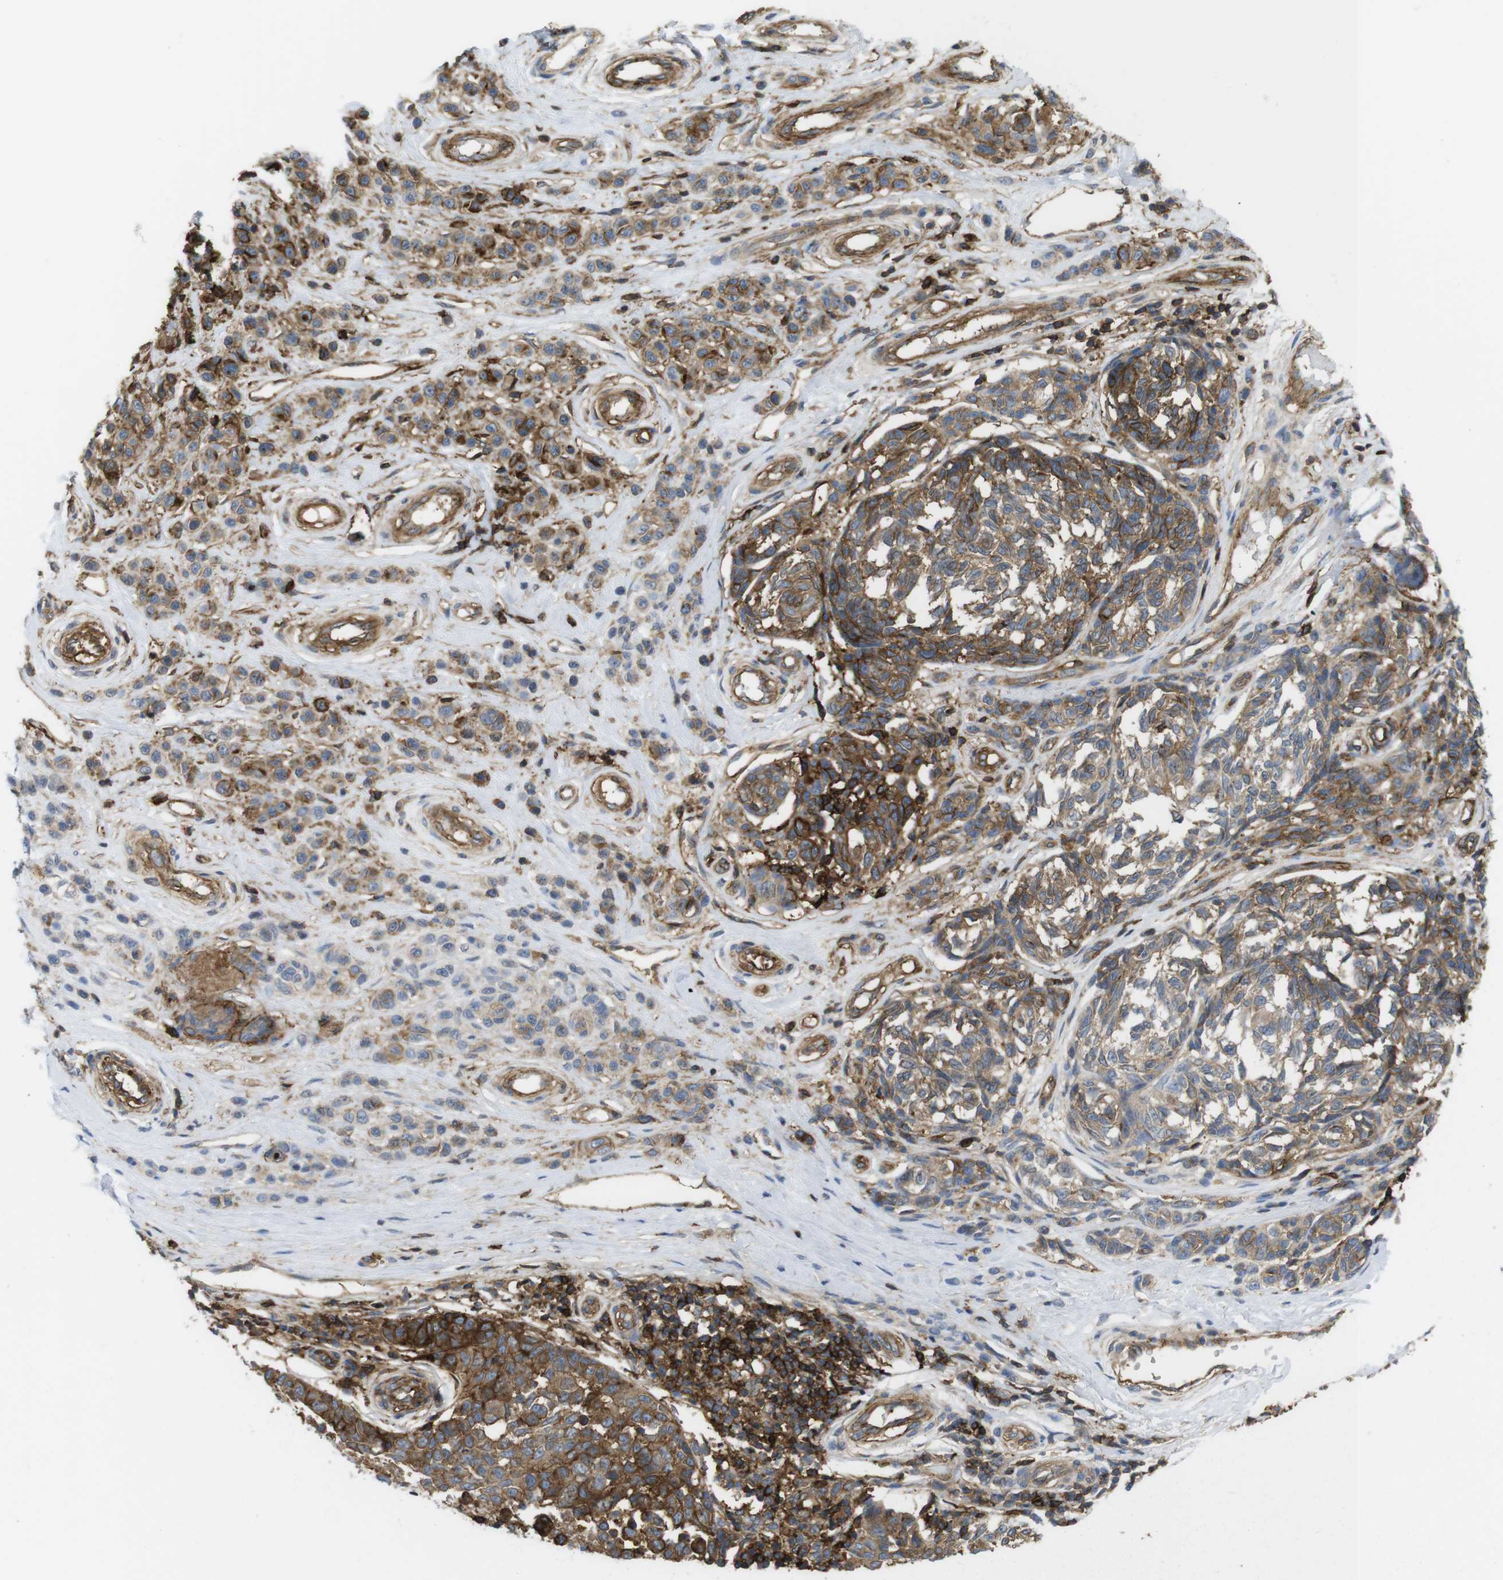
{"staining": {"intensity": "strong", "quantity": ">75%", "location": "cytoplasmic/membranous"}, "tissue": "melanoma", "cell_type": "Tumor cells", "image_type": "cancer", "snomed": [{"axis": "morphology", "description": "Malignant melanoma, NOS"}, {"axis": "topography", "description": "Skin"}], "caption": "The micrograph exhibits a brown stain indicating the presence of a protein in the cytoplasmic/membranous of tumor cells in malignant melanoma.", "gene": "CCR6", "patient": {"sex": "female", "age": 64}}